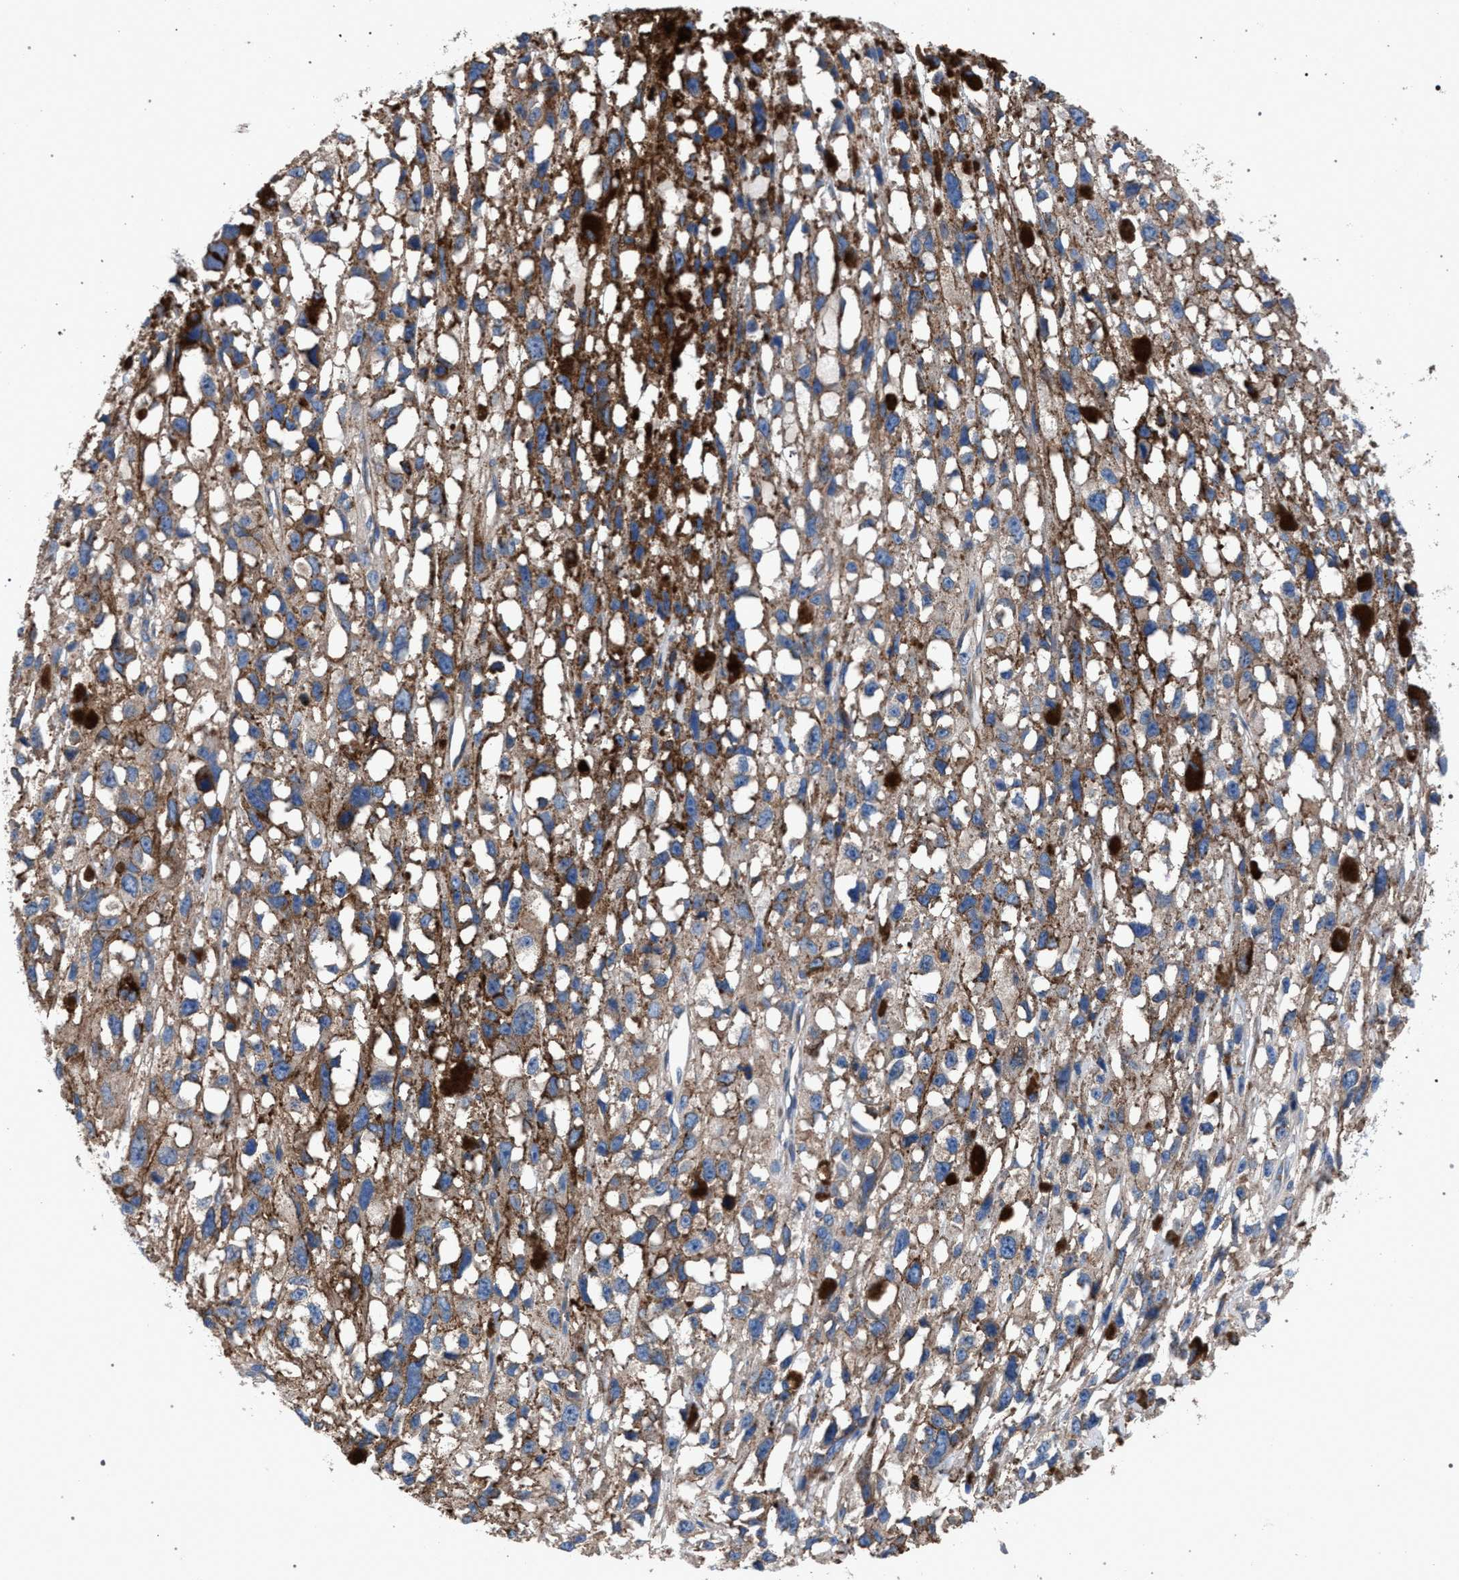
{"staining": {"intensity": "weak", "quantity": ">75%", "location": "cytoplasmic/membranous"}, "tissue": "melanoma", "cell_type": "Tumor cells", "image_type": "cancer", "snomed": [{"axis": "morphology", "description": "Malignant melanoma, Metastatic site"}, {"axis": "topography", "description": "Lymph node"}], "caption": "DAB (3,3'-diaminobenzidine) immunohistochemical staining of human melanoma demonstrates weak cytoplasmic/membranous protein positivity in about >75% of tumor cells. Using DAB (brown) and hematoxylin (blue) stains, captured at high magnification using brightfield microscopy.", "gene": "ATP6V0A1", "patient": {"sex": "male", "age": 59}}